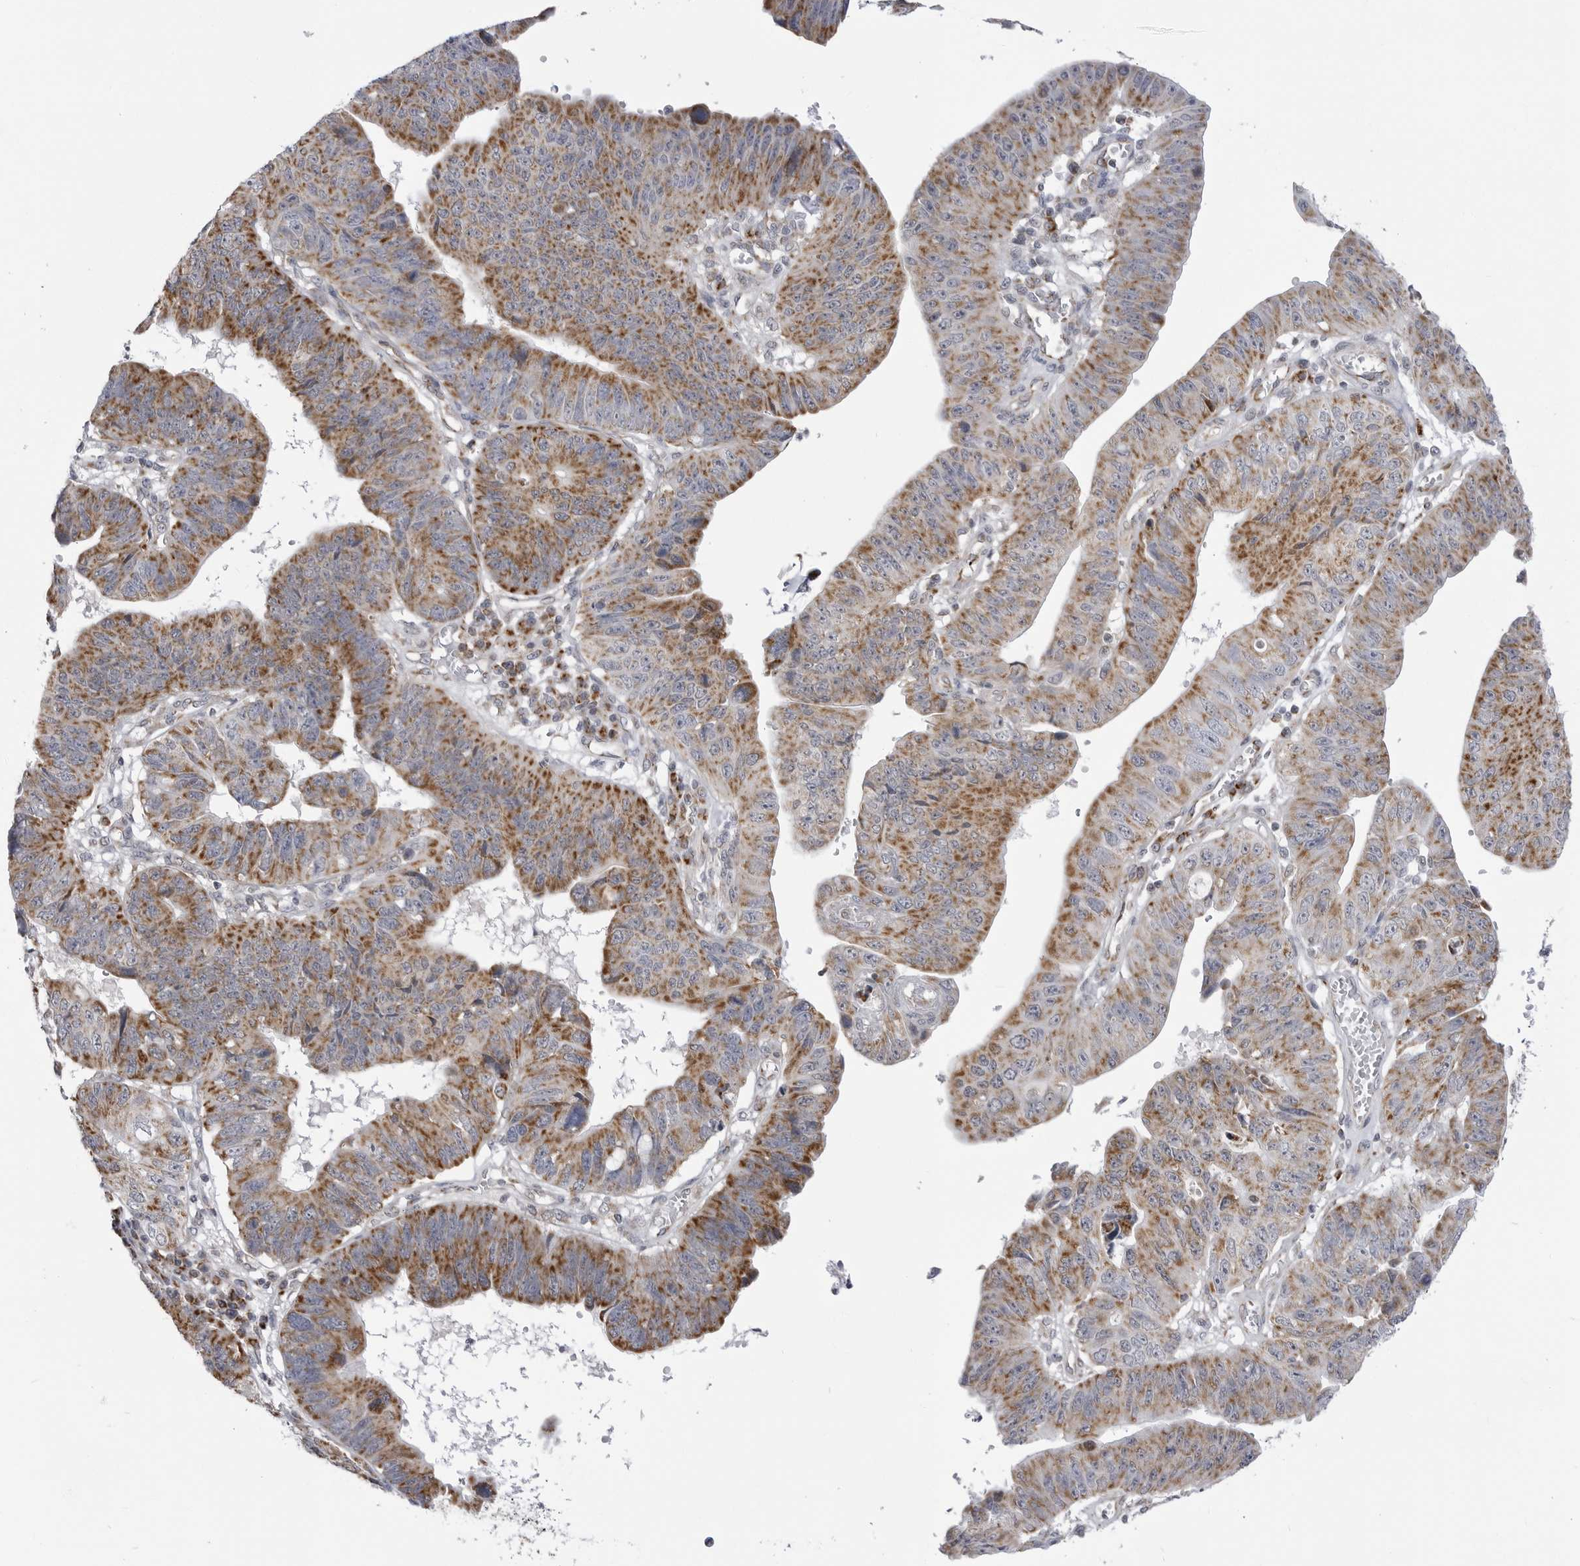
{"staining": {"intensity": "moderate", "quantity": ">75%", "location": "cytoplasmic/membranous"}, "tissue": "stomach cancer", "cell_type": "Tumor cells", "image_type": "cancer", "snomed": [{"axis": "morphology", "description": "Adenocarcinoma, NOS"}, {"axis": "topography", "description": "Stomach"}], "caption": "DAB (3,3'-diaminobenzidine) immunohistochemical staining of adenocarcinoma (stomach) shows moderate cytoplasmic/membranous protein expression in about >75% of tumor cells. The protein is stained brown, and the nuclei are stained in blue (DAB IHC with brightfield microscopy, high magnification).", "gene": "FH", "patient": {"sex": "male", "age": 59}}